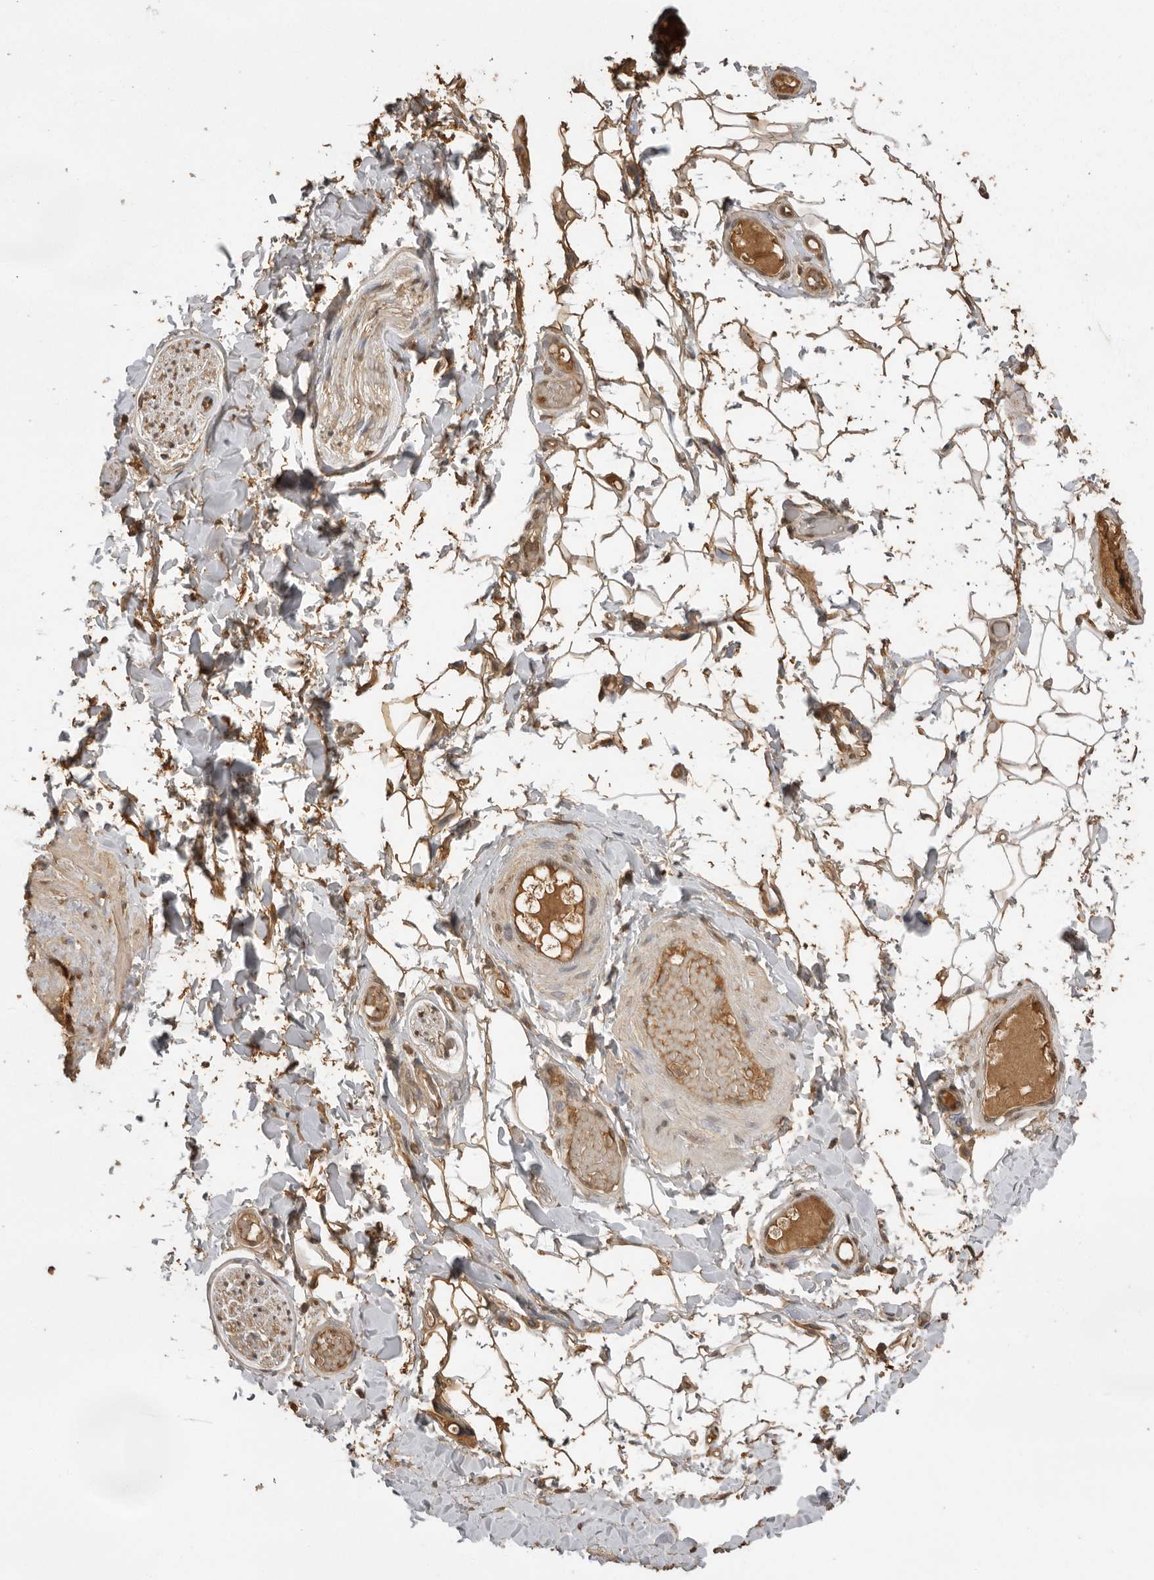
{"staining": {"intensity": "moderate", "quantity": ">75%", "location": "cytoplasmic/membranous"}, "tissue": "adipose tissue", "cell_type": "Adipocytes", "image_type": "normal", "snomed": [{"axis": "morphology", "description": "Normal tissue, NOS"}, {"axis": "topography", "description": "Adipose tissue"}, {"axis": "topography", "description": "Vascular tissue"}, {"axis": "topography", "description": "Peripheral nerve tissue"}], "caption": "High-magnification brightfield microscopy of unremarkable adipose tissue stained with DAB (brown) and counterstained with hematoxylin (blue). adipocytes exhibit moderate cytoplasmic/membranous staining is identified in approximately>75% of cells. (DAB (3,3'-diaminobenzidine) IHC with brightfield microscopy, high magnification).", "gene": "JAG2", "patient": {"sex": "male", "age": 25}}